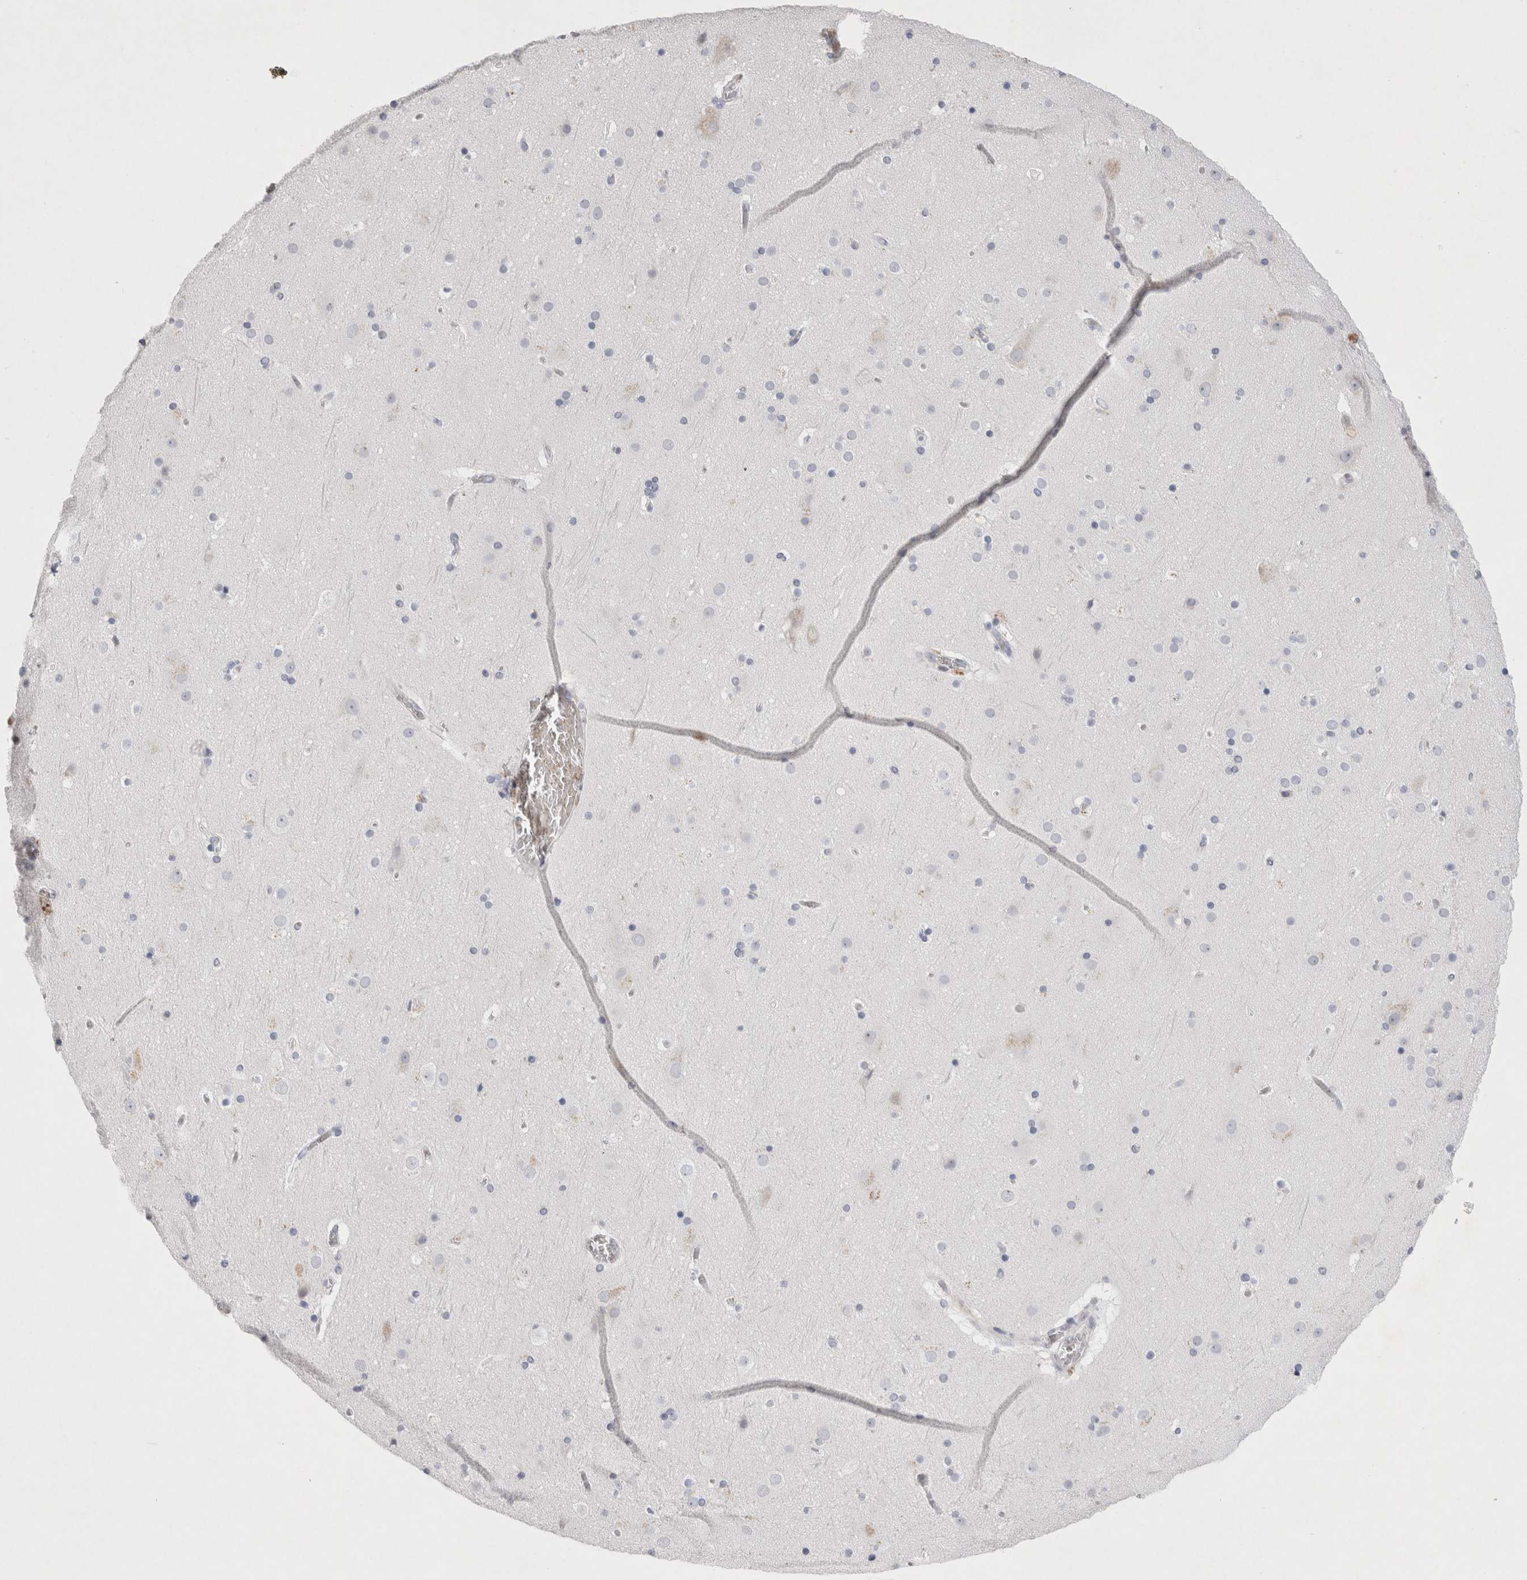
{"staining": {"intensity": "negative", "quantity": "none", "location": "none"}, "tissue": "cerebral cortex", "cell_type": "Endothelial cells", "image_type": "normal", "snomed": [{"axis": "morphology", "description": "Normal tissue, NOS"}, {"axis": "topography", "description": "Cerebral cortex"}], "caption": "This is an IHC photomicrograph of unremarkable cerebral cortex. There is no expression in endothelial cells.", "gene": "GAA", "patient": {"sex": "male", "age": 57}}